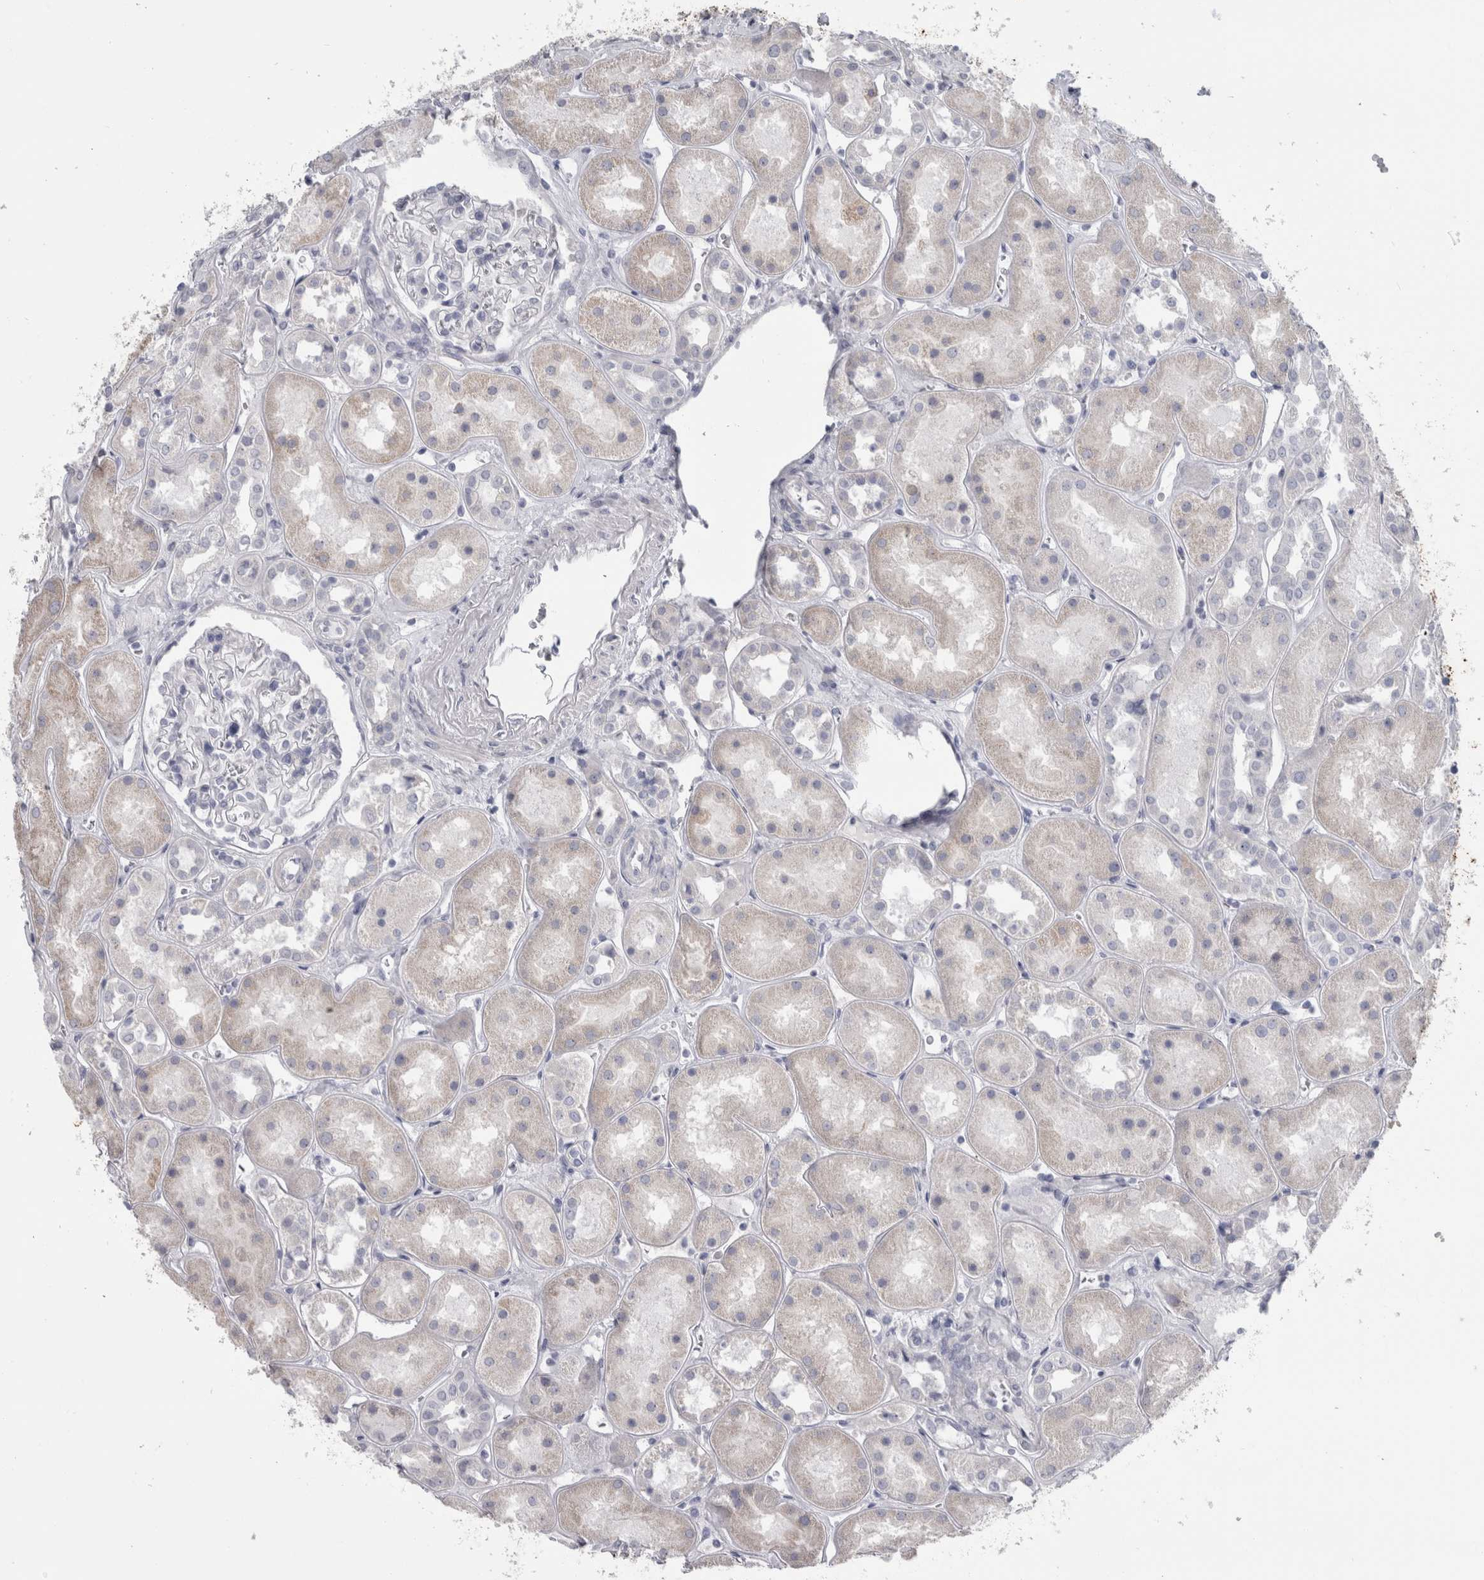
{"staining": {"intensity": "negative", "quantity": "none", "location": "none"}, "tissue": "kidney", "cell_type": "Cells in glomeruli", "image_type": "normal", "snomed": [{"axis": "morphology", "description": "Normal tissue, NOS"}, {"axis": "topography", "description": "Kidney"}], "caption": "Immunohistochemistry (IHC) of benign human kidney exhibits no positivity in cells in glomeruli.", "gene": "MSMB", "patient": {"sex": "male", "age": 70}}